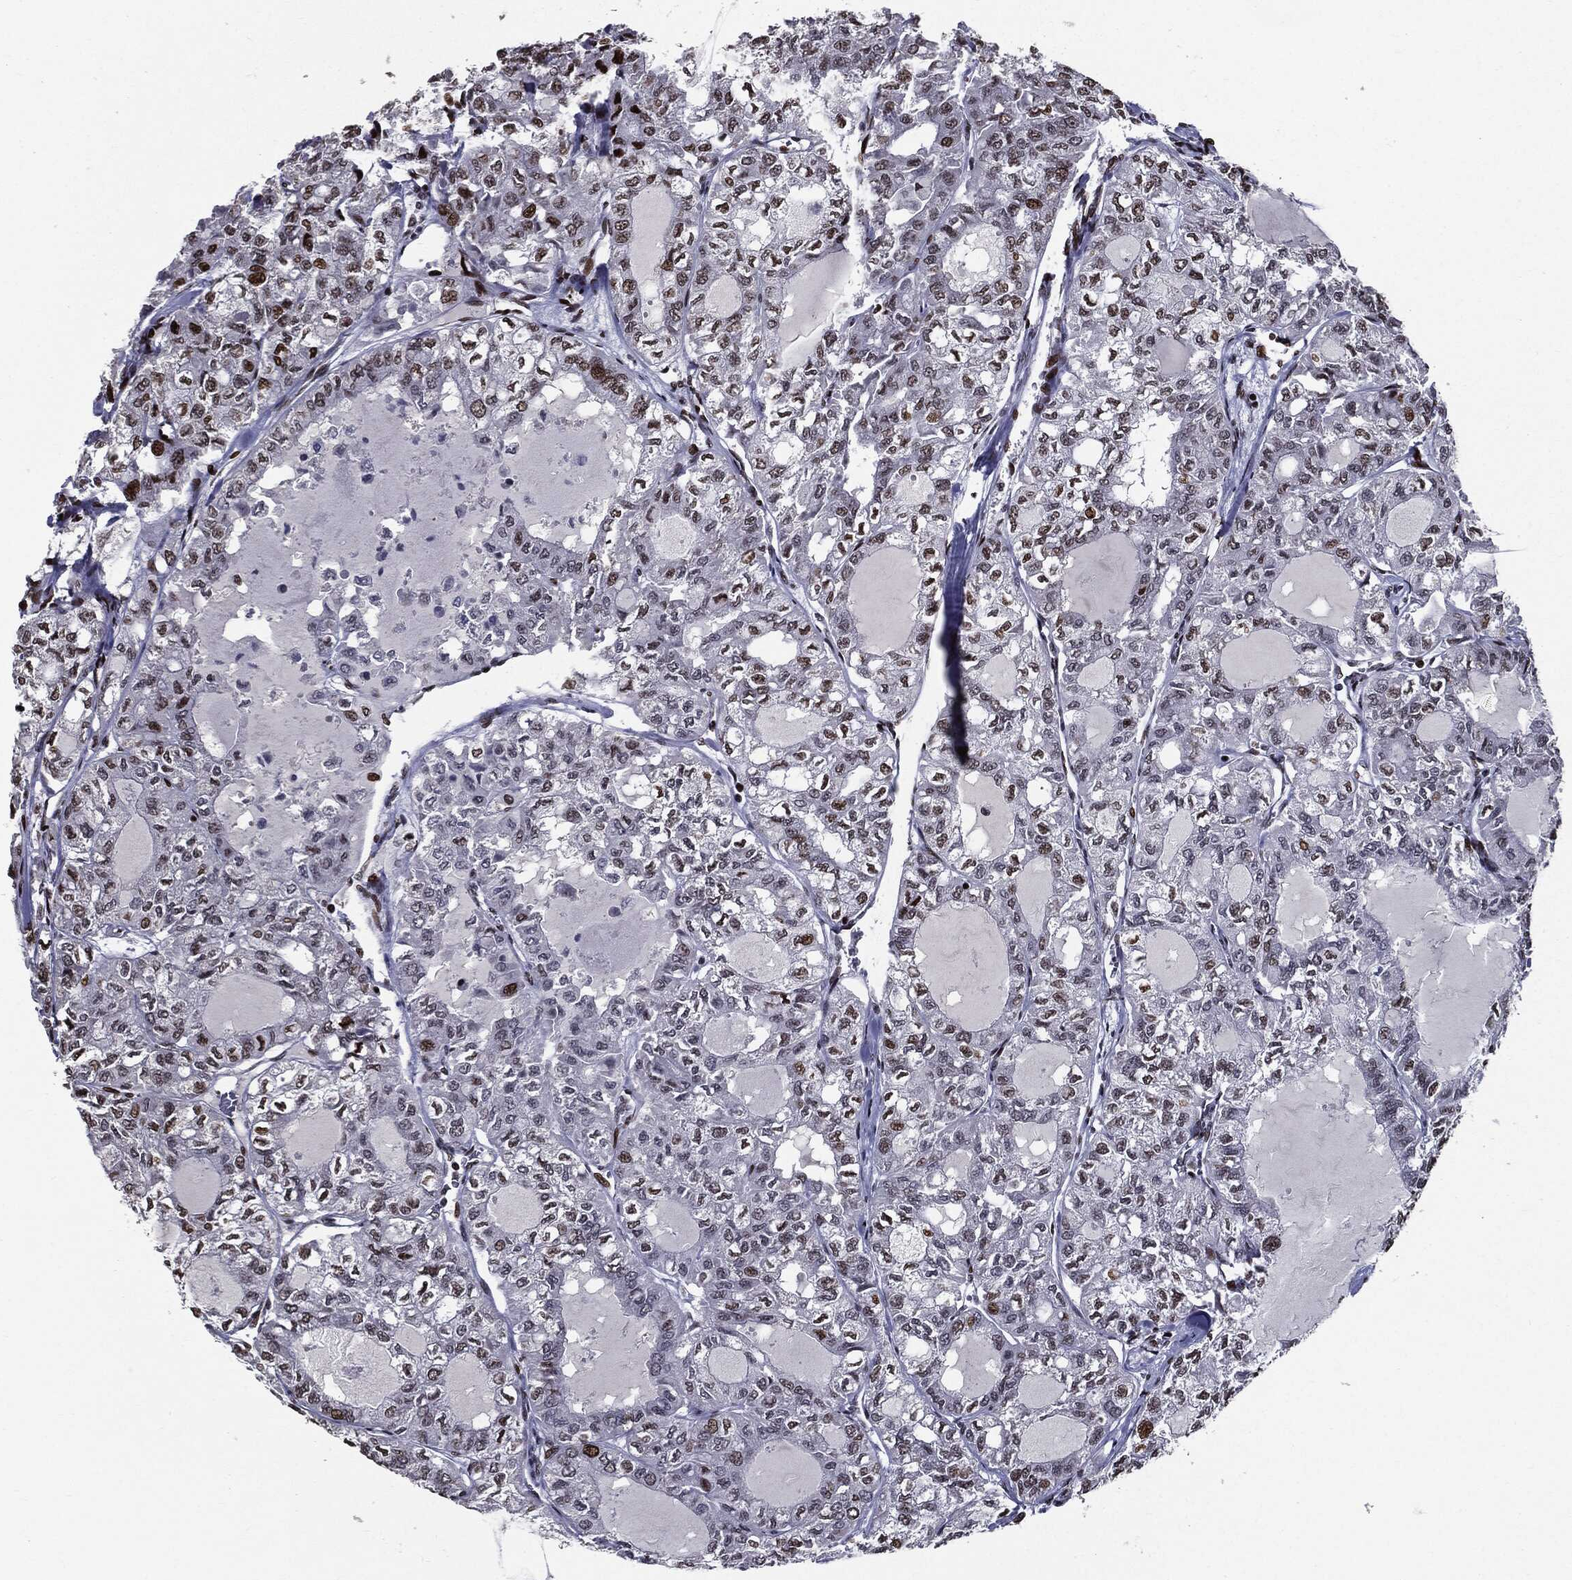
{"staining": {"intensity": "moderate", "quantity": "25%-75%", "location": "nuclear"}, "tissue": "thyroid cancer", "cell_type": "Tumor cells", "image_type": "cancer", "snomed": [{"axis": "morphology", "description": "Follicular adenoma carcinoma, NOS"}, {"axis": "topography", "description": "Thyroid gland"}], "caption": "IHC image of neoplastic tissue: thyroid cancer (follicular adenoma carcinoma) stained using immunohistochemistry exhibits medium levels of moderate protein expression localized specifically in the nuclear of tumor cells, appearing as a nuclear brown color.", "gene": "ZFP91", "patient": {"sex": "male", "age": 75}}